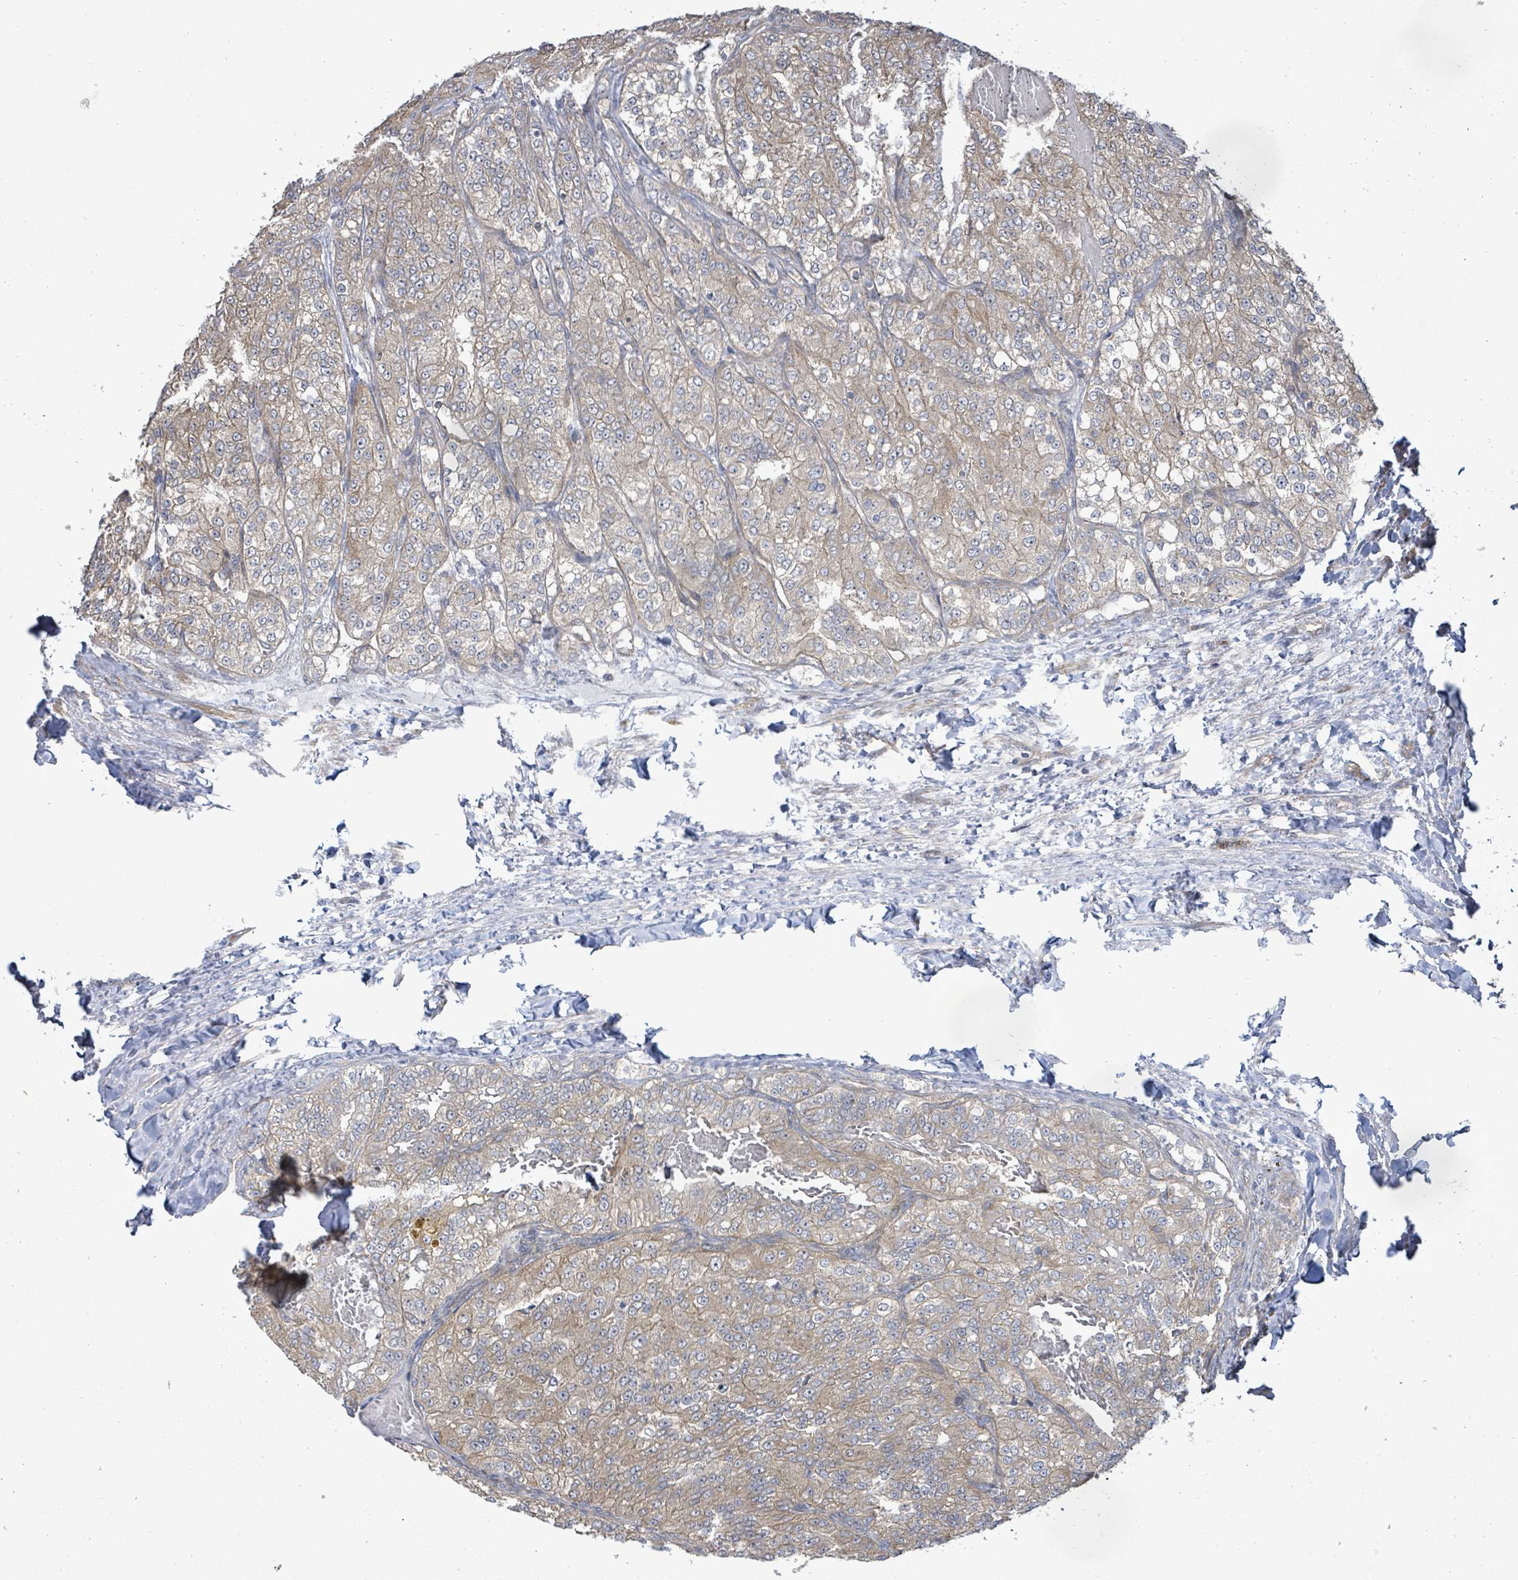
{"staining": {"intensity": "moderate", "quantity": "25%-75%", "location": "cytoplasmic/membranous"}, "tissue": "renal cancer", "cell_type": "Tumor cells", "image_type": "cancer", "snomed": [{"axis": "morphology", "description": "Adenocarcinoma, NOS"}, {"axis": "topography", "description": "Kidney"}], "caption": "Immunohistochemistry image of neoplastic tissue: human renal cancer stained using IHC reveals medium levels of moderate protein expression localized specifically in the cytoplasmic/membranous of tumor cells, appearing as a cytoplasmic/membranous brown color.", "gene": "KBTBD11", "patient": {"sex": "female", "age": 63}}